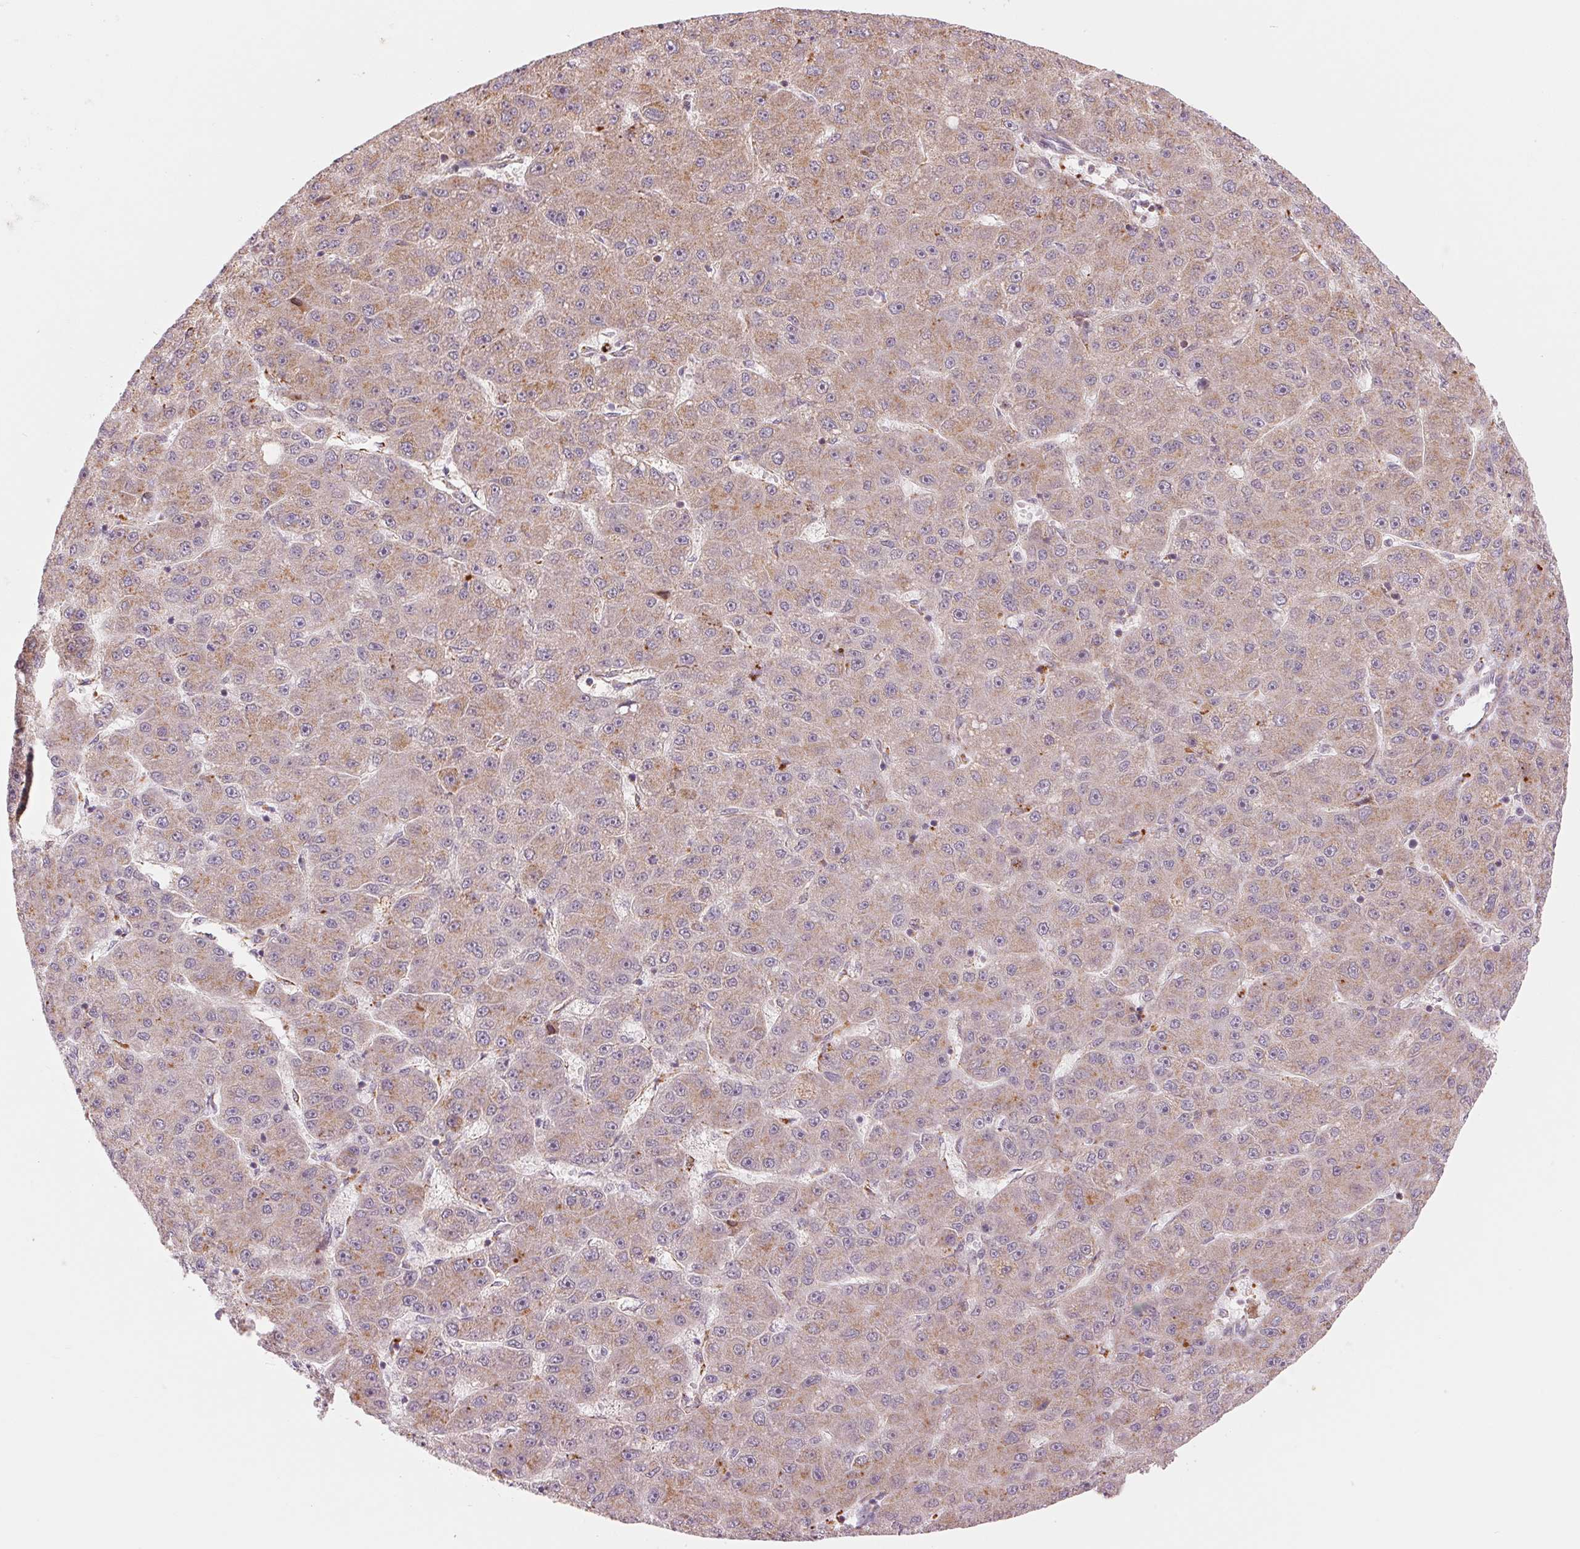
{"staining": {"intensity": "weak", "quantity": "<25%", "location": "cytoplasmic/membranous"}, "tissue": "liver cancer", "cell_type": "Tumor cells", "image_type": "cancer", "snomed": [{"axis": "morphology", "description": "Carcinoma, Hepatocellular, NOS"}, {"axis": "topography", "description": "Liver"}], "caption": "IHC image of neoplastic tissue: liver cancer stained with DAB (3,3'-diaminobenzidine) exhibits no significant protein expression in tumor cells. The staining is performed using DAB brown chromogen with nuclei counter-stained in using hematoxylin.", "gene": "ARHGAP32", "patient": {"sex": "male", "age": 67}}